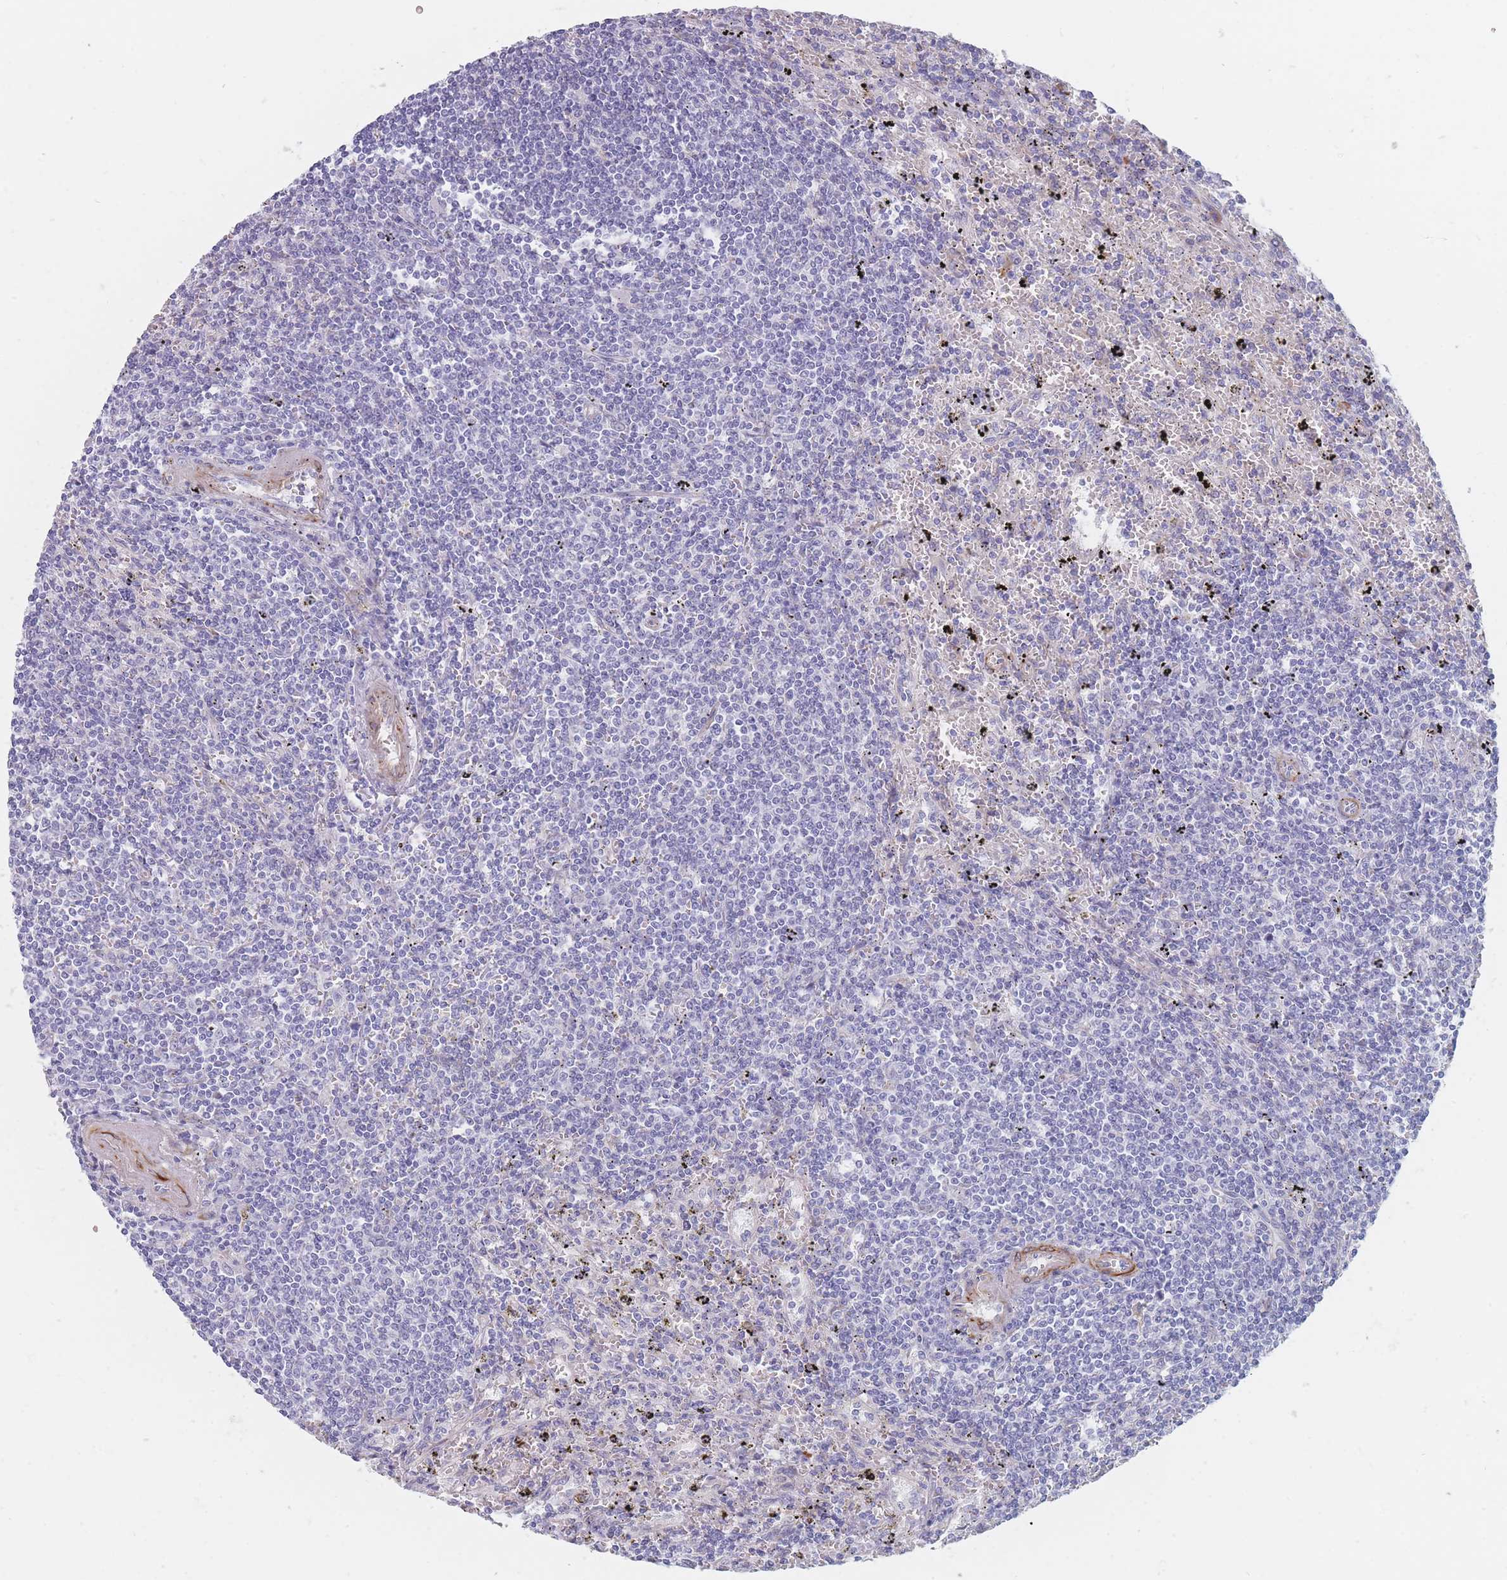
{"staining": {"intensity": "negative", "quantity": "none", "location": "none"}, "tissue": "lymphoma", "cell_type": "Tumor cells", "image_type": "cancer", "snomed": [{"axis": "morphology", "description": "Malignant lymphoma, non-Hodgkin's type, Low grade"}, {"axis": "topography", "description": "Spleen"}], "caption": "Tumor cells show no significant staining in malignant lymphoma, non-Hodgkin's type (low-grade).", "gene": "ERBIN", "patient": {"sex": "male", "age": 76}}